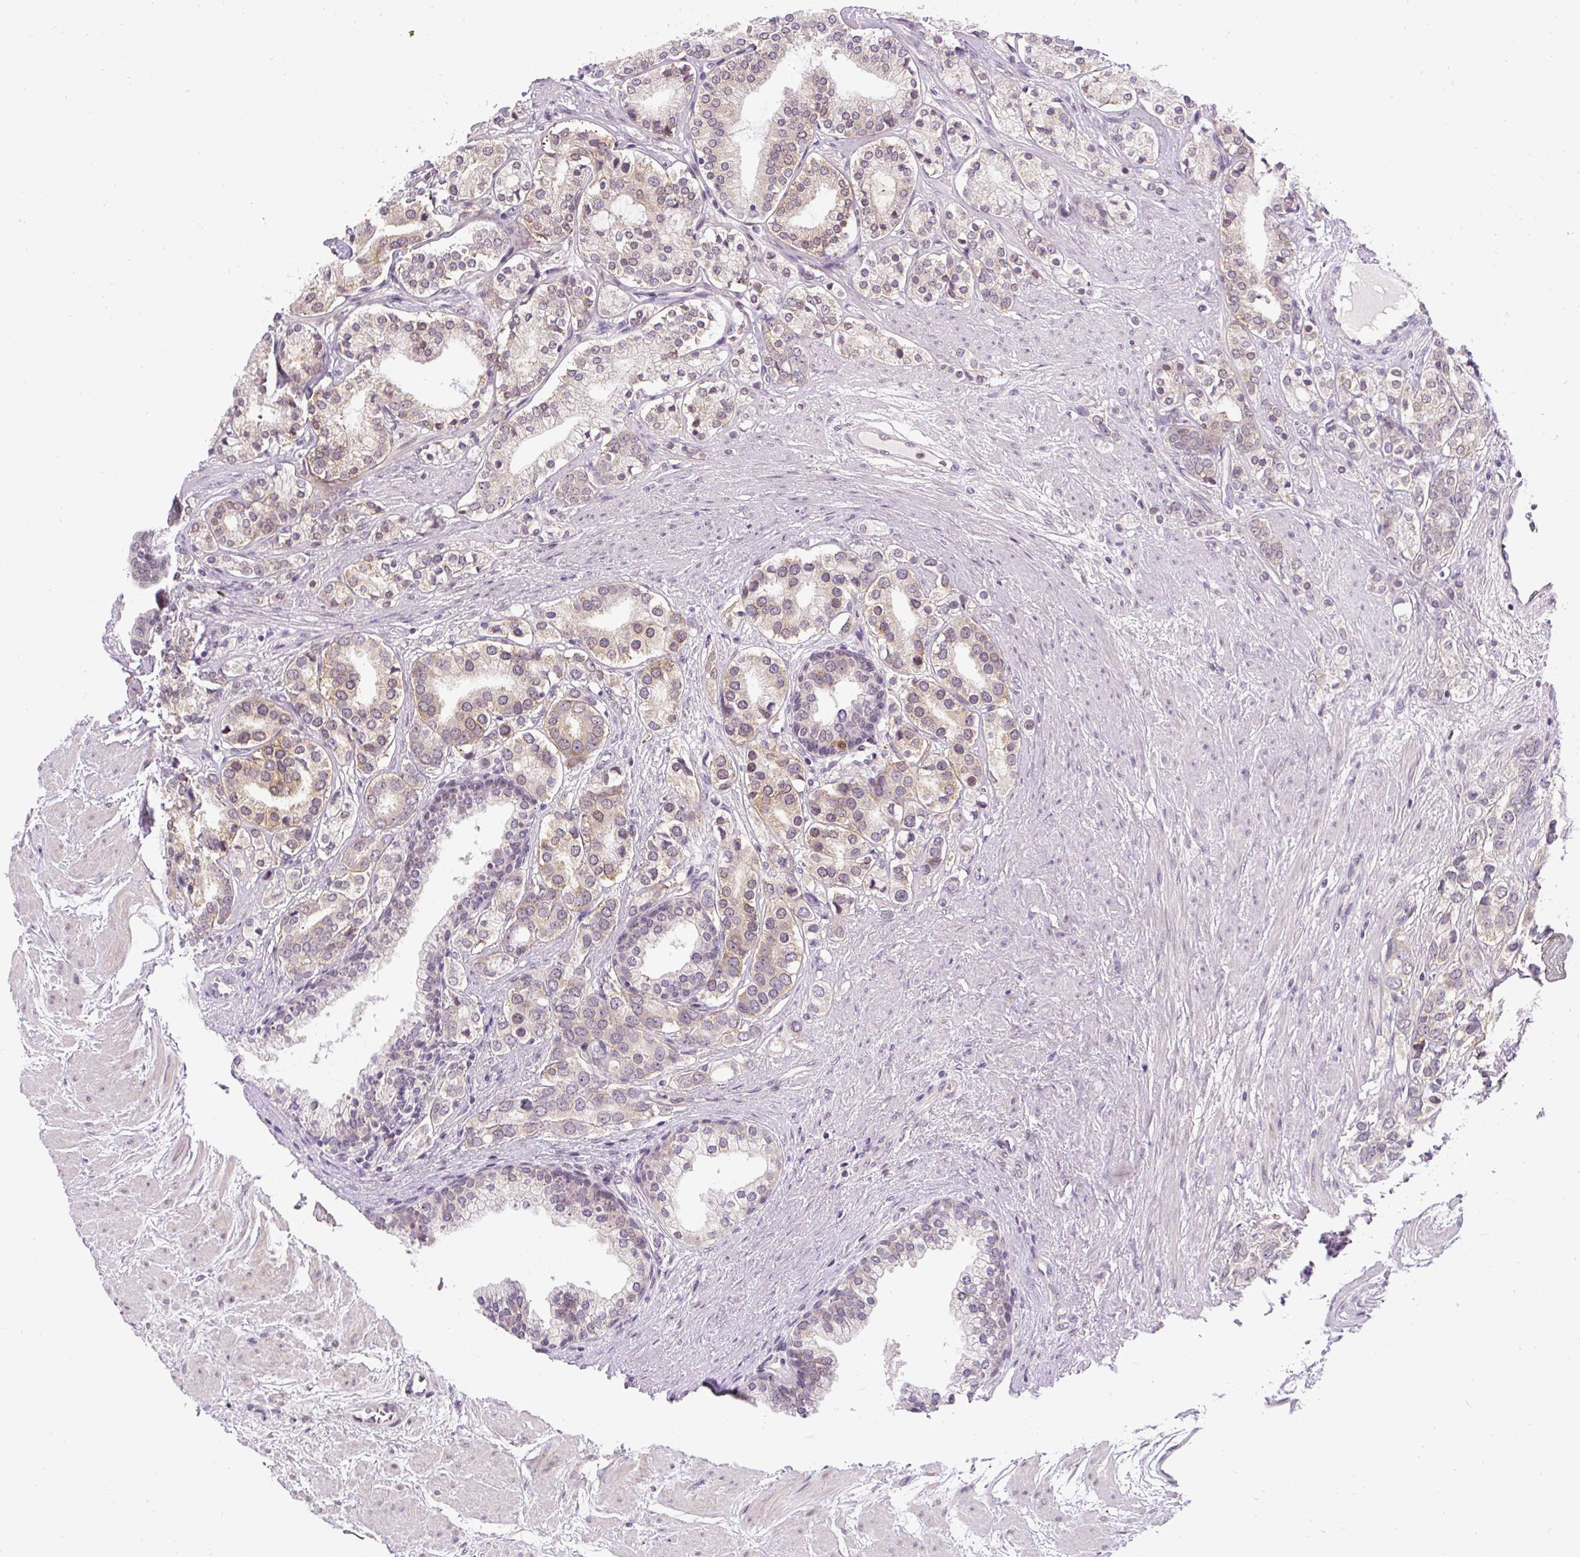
{"staining": {"intensity": "weak", "quantity": ">75%", "location": "cytoplasmic/membranous,nuclear"}, "tissue": "prostate cancer", "cell_type": "Tumor cells", "image_type": "cancer", "snomed": [{"axis": "morphology", "description": "Adenocarcinoma, High grade"}, {"axis": "topography", "description": "Prostate"}], "caption": "Tumor cells exhibit weak cytoplasmic/membranous and nuclear expression in about >75% of cells in prostate cancer (adenocarcinoma (high-grade)).", "gene": "FAM117B", "patient": {"sex": "male", "age": 58}}